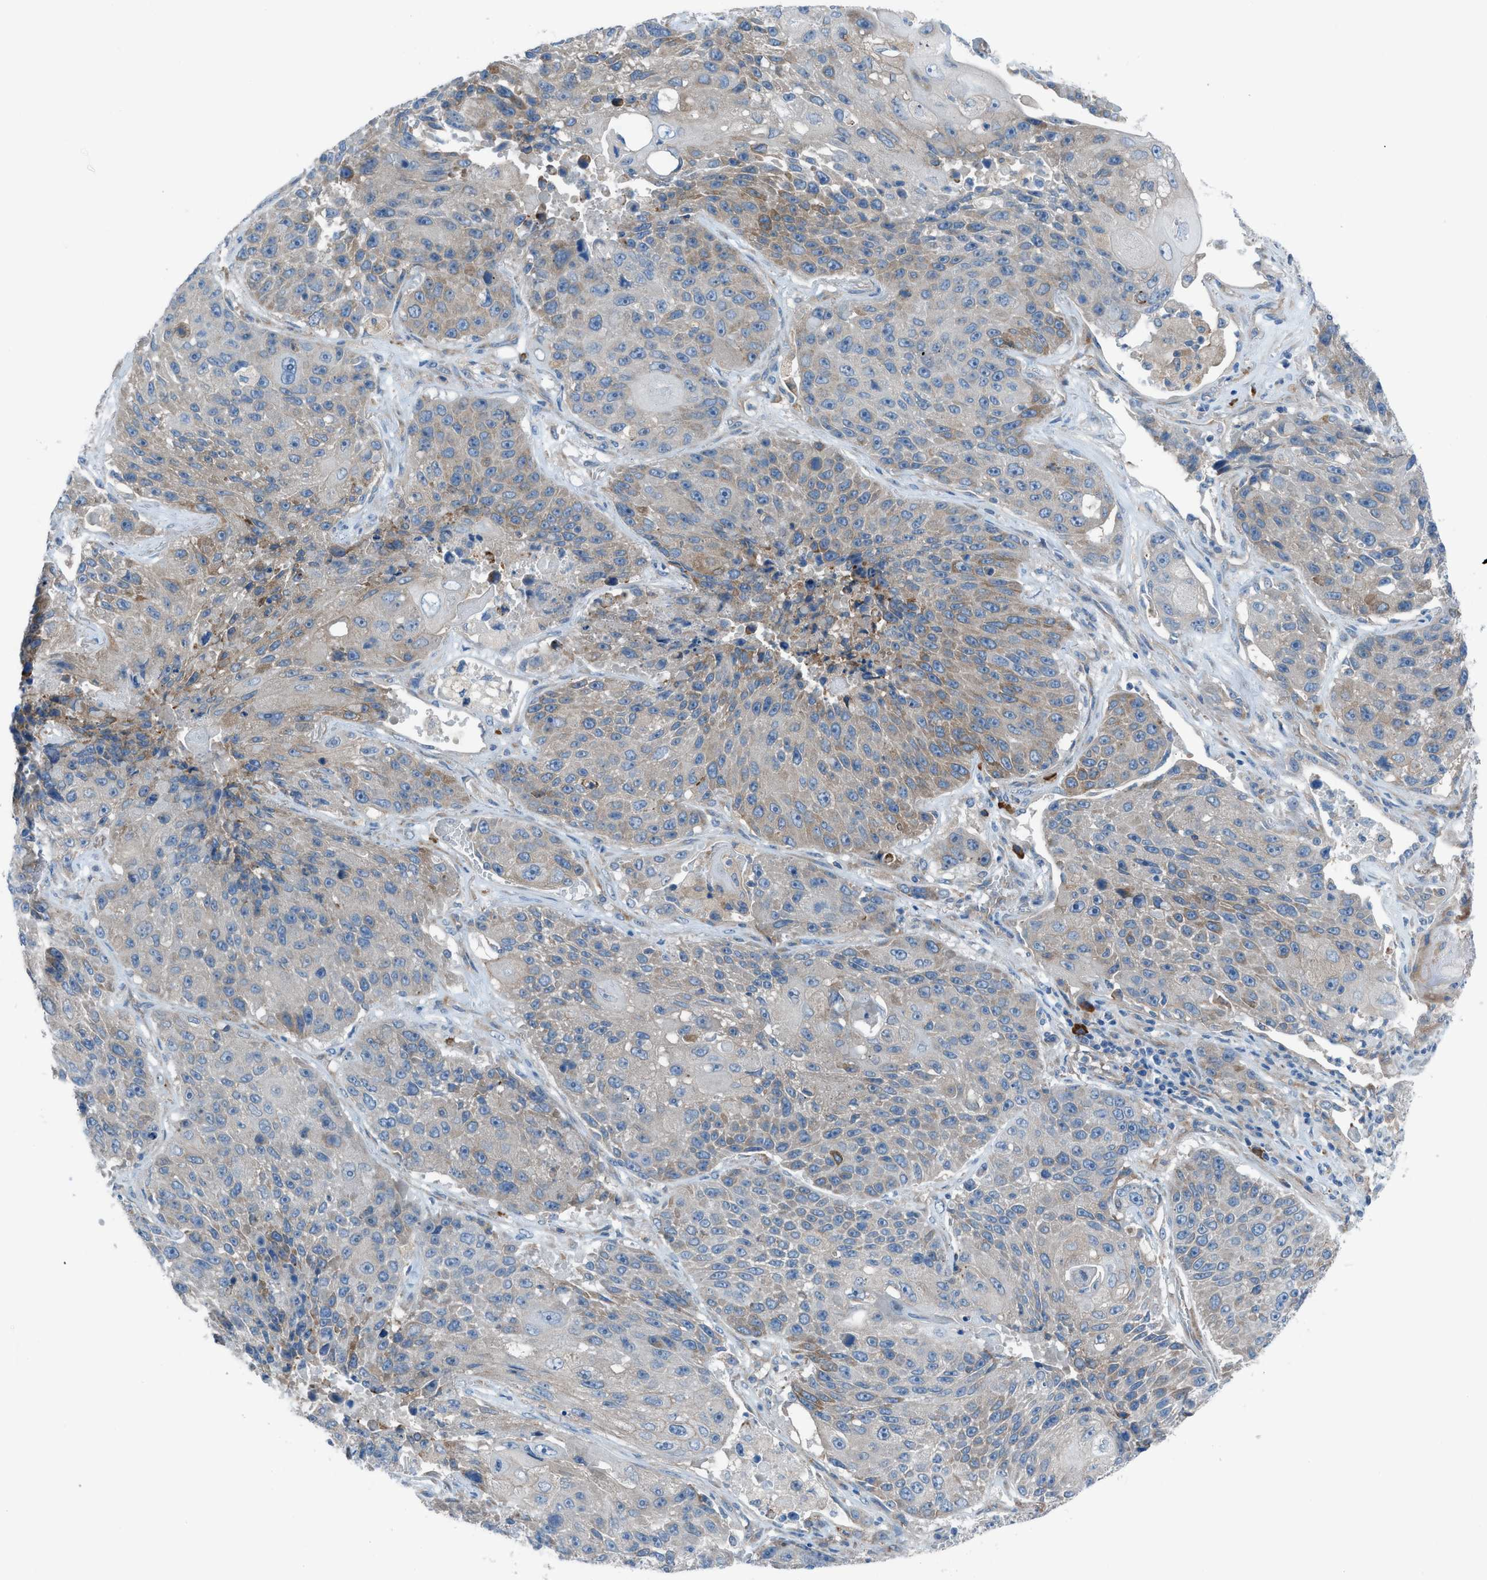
{"staining": {"intensity": "moderate", "quantity": "<25%", "location": "cytoplasmic/membranous"}, "tissue": "lung cancer", "cell_type": "Tumor cells", "image_type": "cancer", "snomed": [{"axis": "morphology", "description": "Squamous cell carcinoma, NOS"}, {"axis": "topography", "description": "Lung"}], "caption": "IHC (DAB) staining of lung cancer reveals moderate cytoplasmic/membranous protein expression in about <25% of tumor cells.", "gene": "HEG1", "patient": {"sex": "male", "age": 61}}